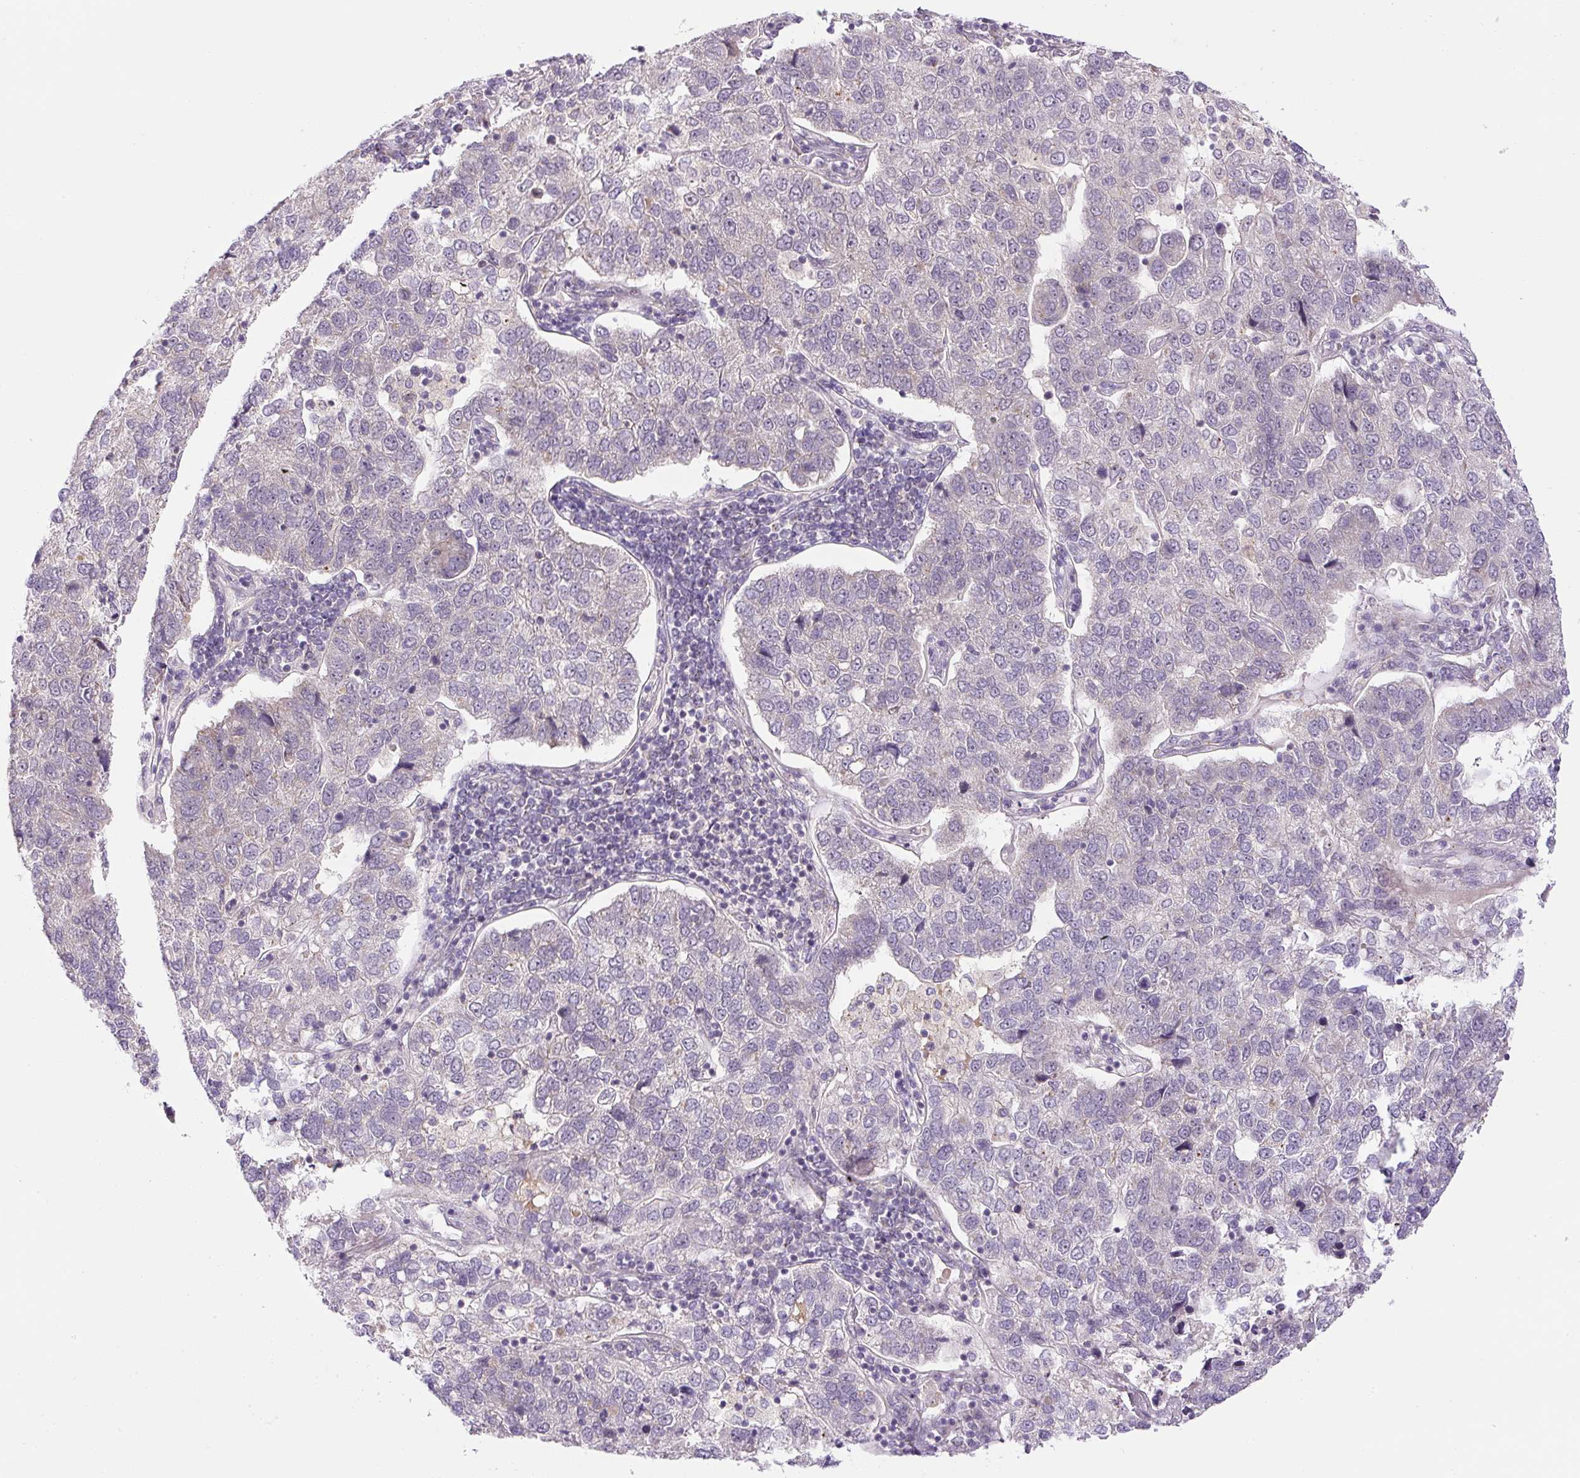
{"staining": {"intensity": "negative", "quantity": "none", "location": "none"}, "tissue": "pancreatic cancer", "cell_type": "Tumor cells", "image_type": "cancer", "snomed": [{"axis": "morphology", "description": "Adenocarcinoma, NOS"}, {"axis": "topography", "description": "Pancreas"}], "caption": "Tumor cells are negative for protein expression in human pancreatic adenocarcinoma.", "gene": "PCM1", "patient": {"sex": "female", "age": 61}}